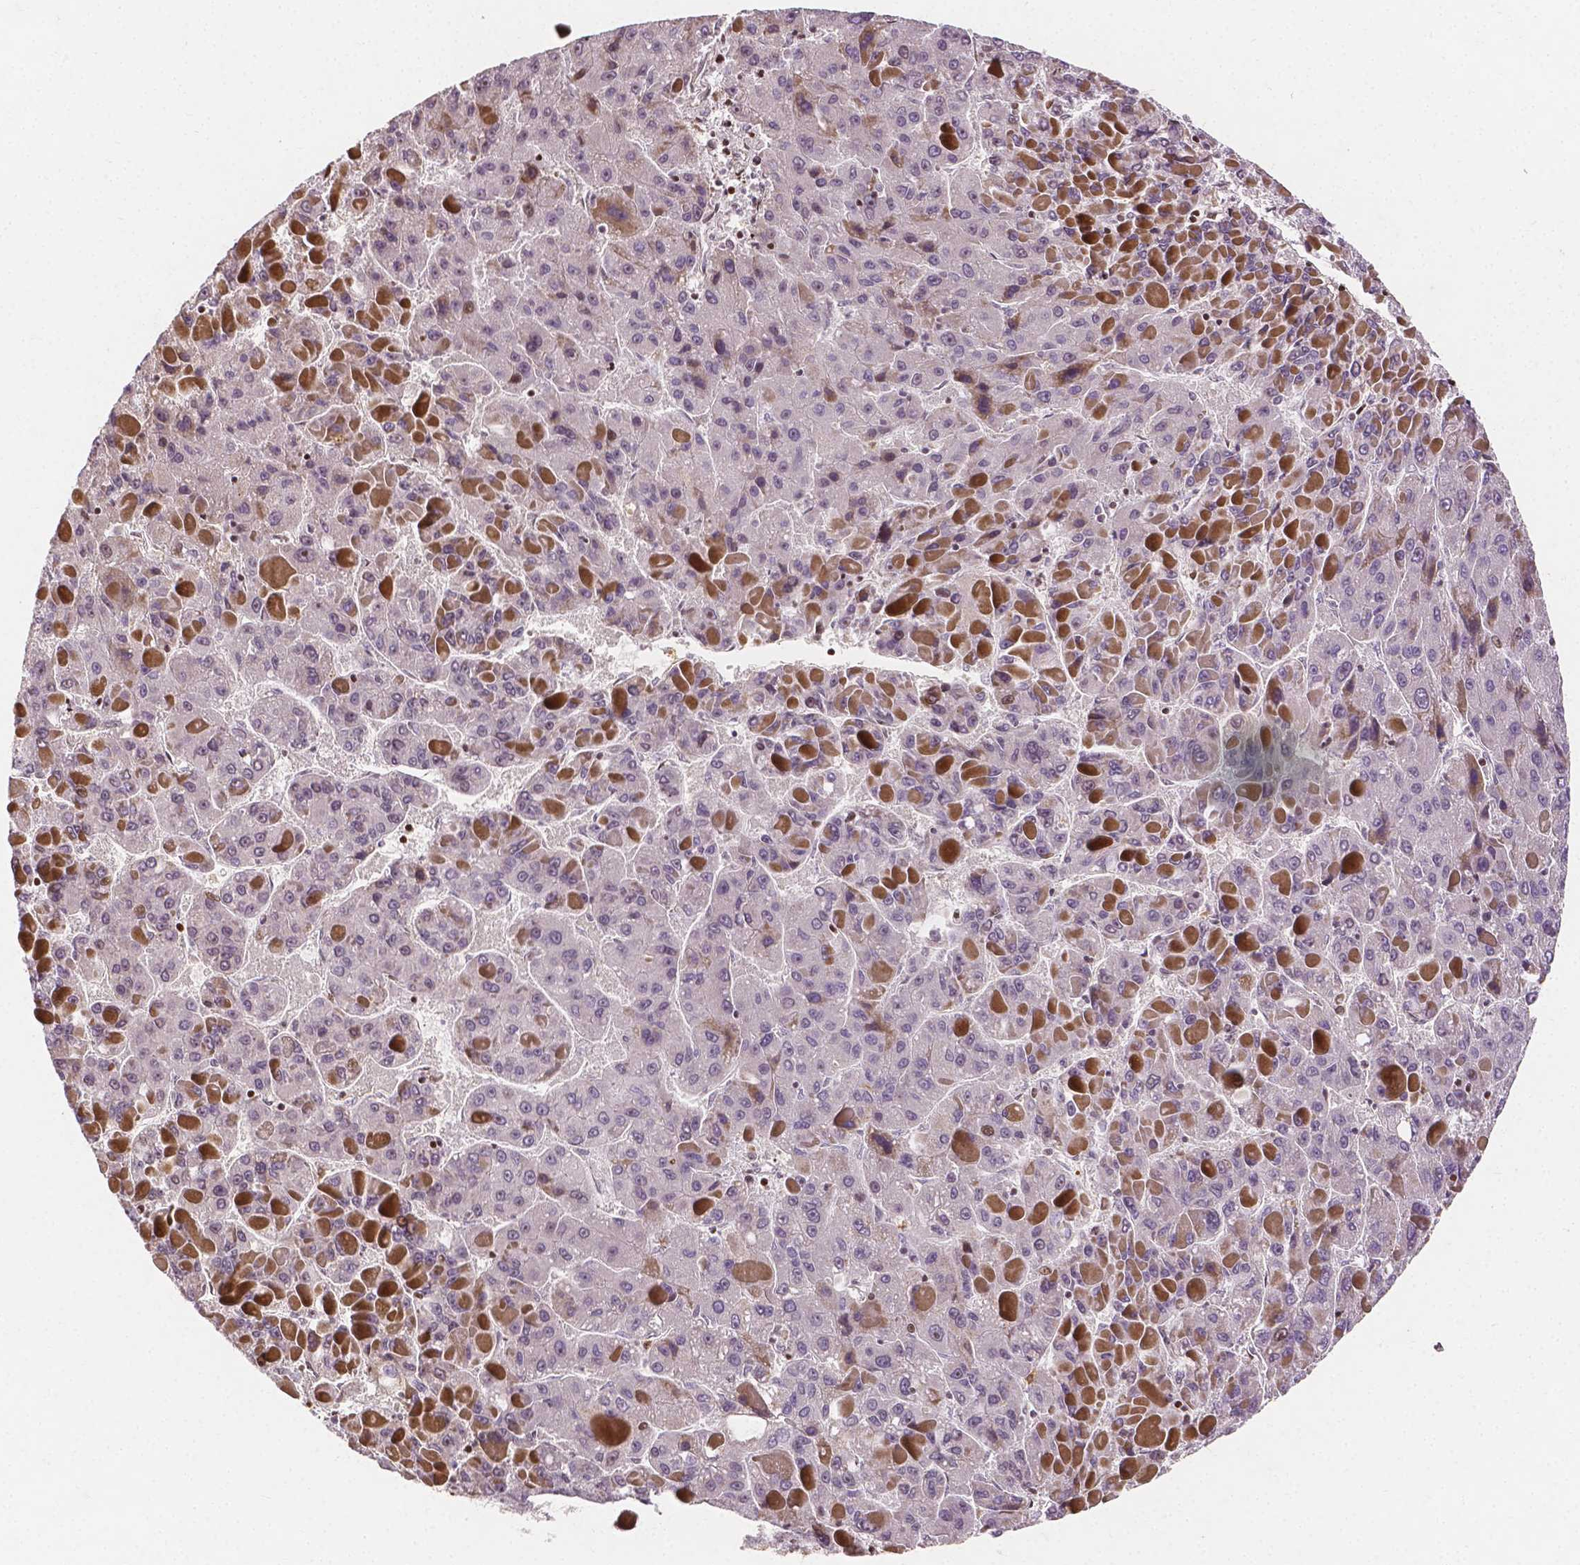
{"staining": {"intensity": "negative", "quantity": "none", "location": "none"}, "tissue": "liver cancer", "cell_type": "Tumor cells", "image_type": "cancer", "snomed": [{"axis": "morphology", "description": "Carcinoma, Hepatocellular, NOS"}, {"axis": "topography", "description": "Liver"}], "caption": "An immunohistochemistry (IHC) micrograph of liver hepatocellular carcinoma is shown. There is no staining in tumor cells of liver hepatocellular carcinoma.", "gene": "PTPN18", "patient": {"sex": "female", "age": 82}}